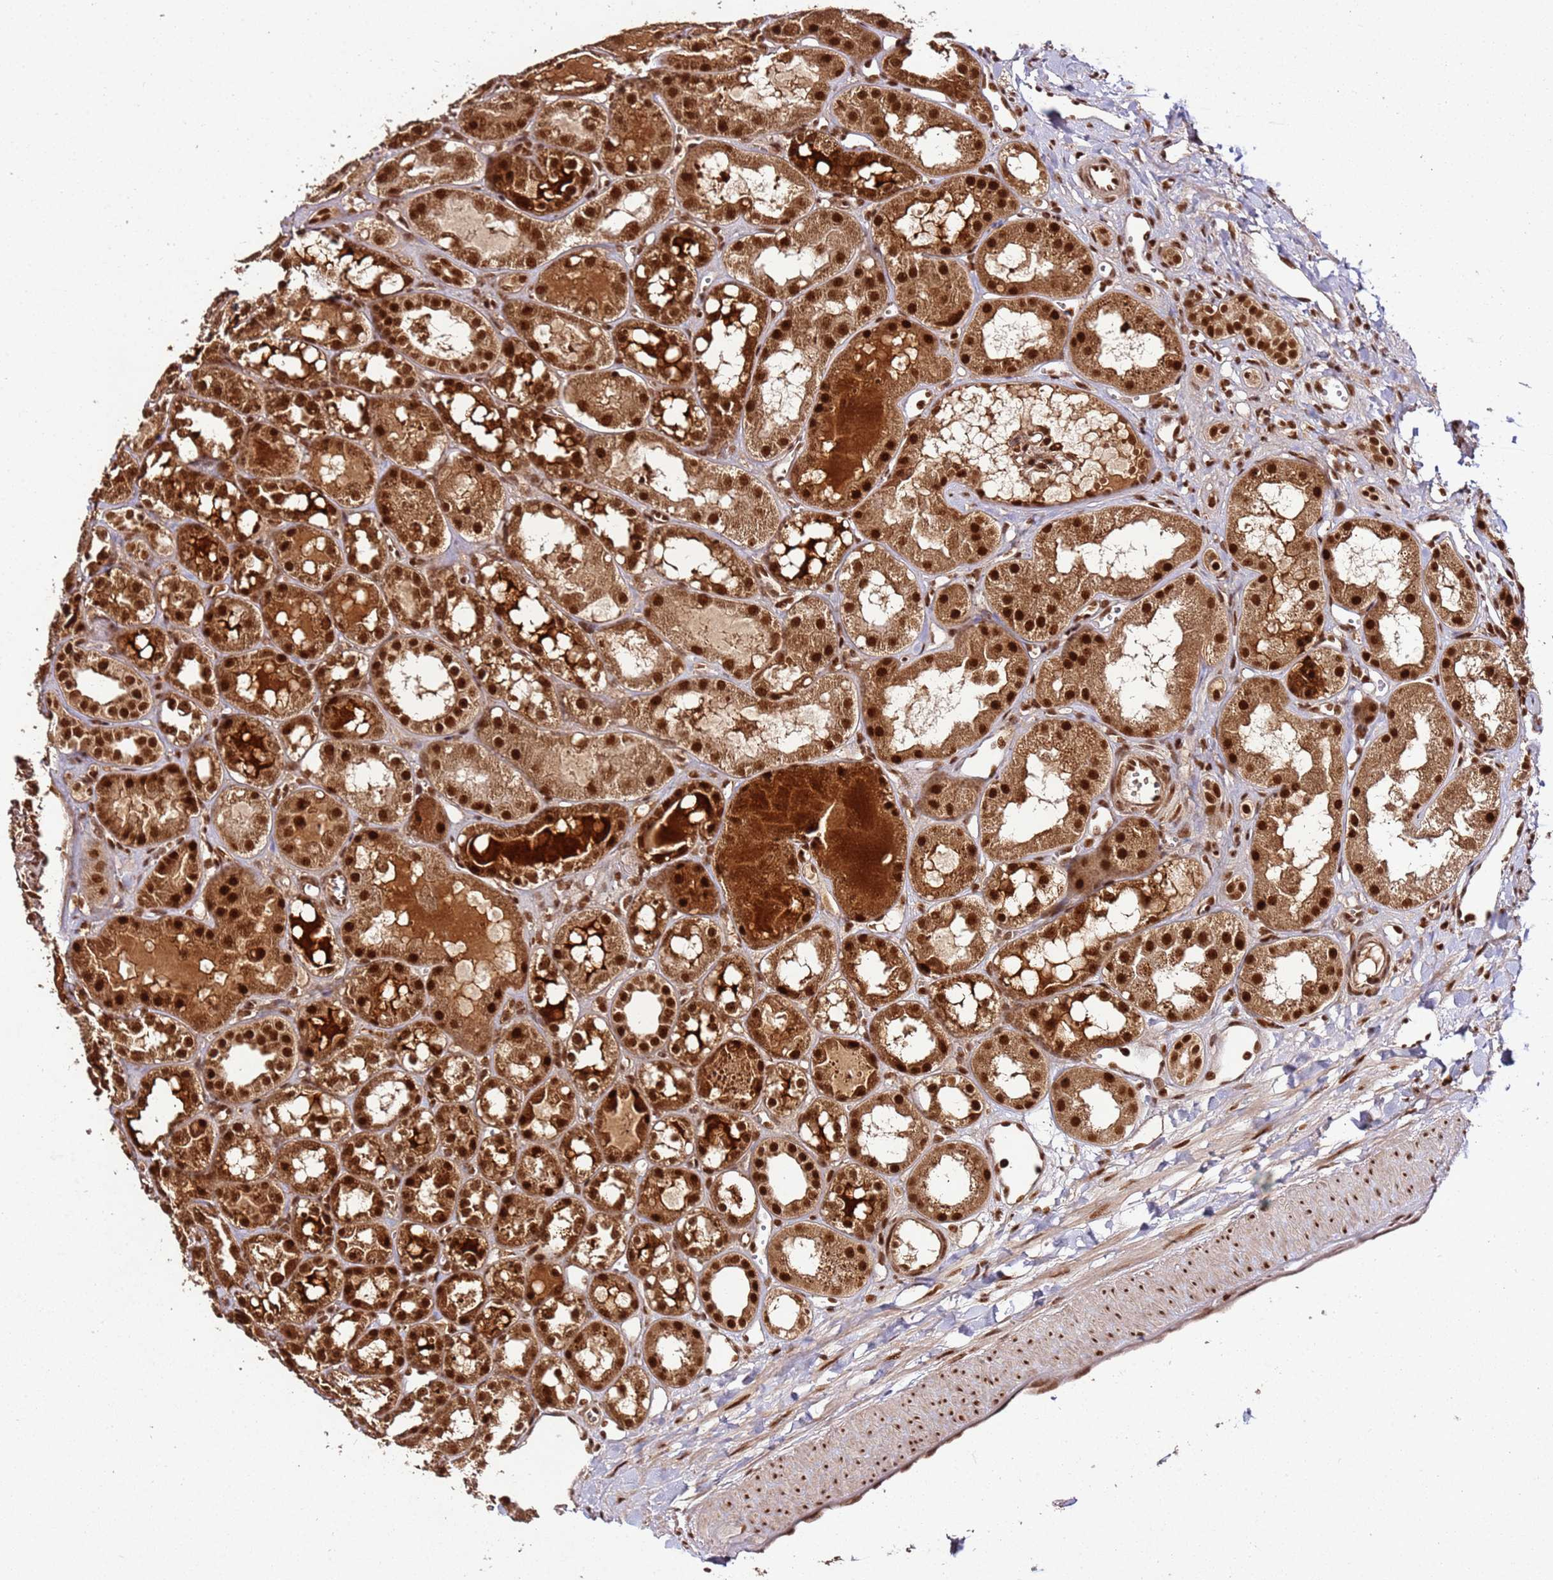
{"staining": {"intensity": "strong", "quantity": ">75%", "location": "cytoplasmic/membranous,nuclear"}, "tissue": "kidney", "cell_type": "Cells in tubules", "image_type": "normal", "snomed": [{"axis": "morphology", "description": "Normal tissue, NOS"}, {"axis": "topography", "description": "Kidney"}], "caption": "A high amount of strong cytoplasmic/membranous,nuclear staining is present in about >75% of cells in tubules in unremarkable kidney. The staining was performed using DAB to visualize the protein expression in brown, while the nuclei were stained in blue with hematoxylin (Magnification: 20x).", "gene": "XRN2", "patient": {"sex": "male", "age": 16}}